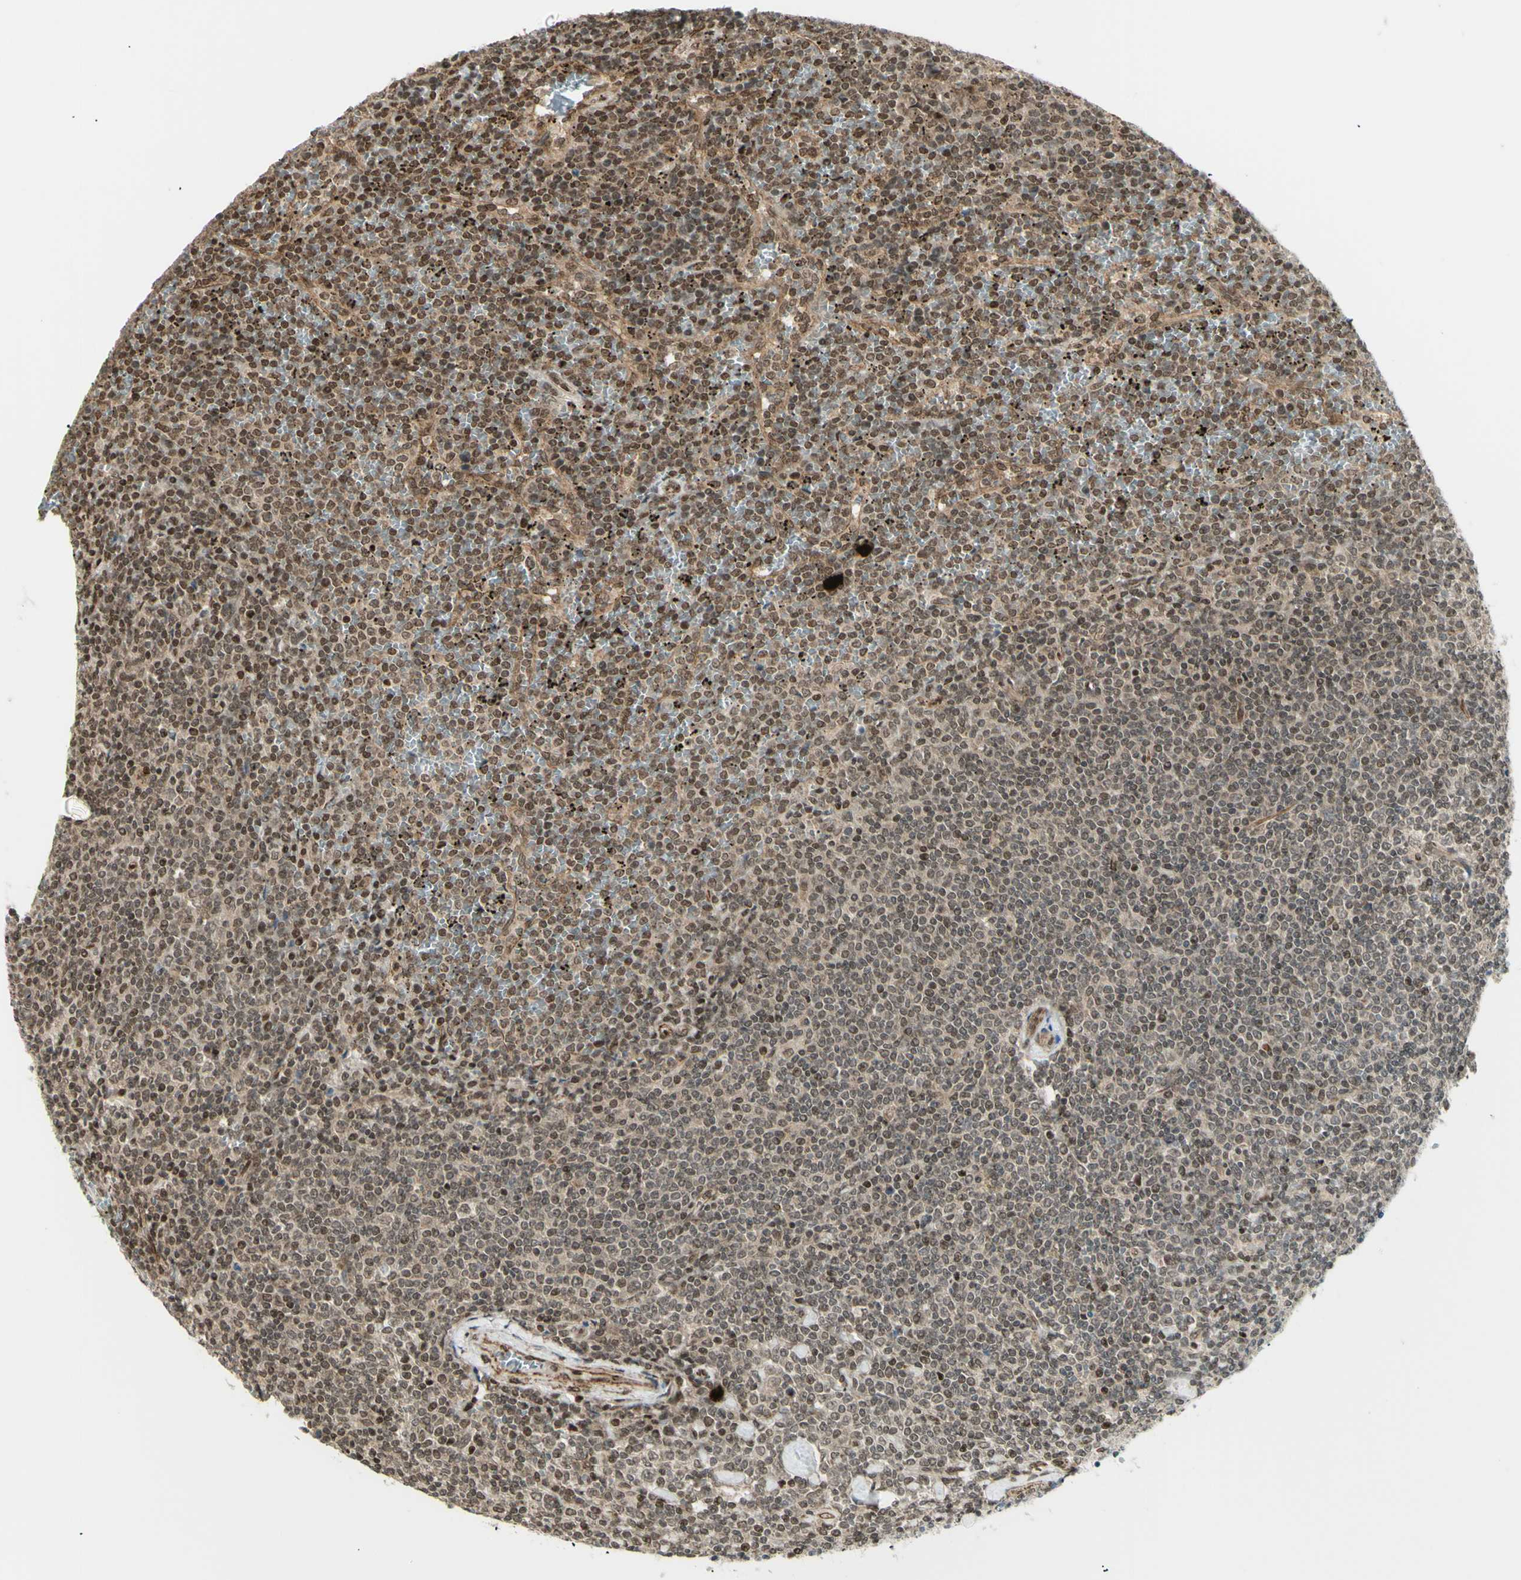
{"staining": {"intensity": "moderate", "quantity": ">75%", "location": "nuclear"}, "tissue": "lymphoma", "cell_type": "Tumor cells", "image_type": "cancer", "snomed": [{"axis": "morphology", "description": "Malignant lymphoma, non-Hodgkin's type, Low grade"}, {"axis": "topography", "description": "Spleen"}], "caption": "Protein staining by immunohistochemistry demonstrates moderate nuclear expression in approximately >75% of tumor cells in lymphoma.", "gene": "ZMYM6", "patient": {"sex": "female", "age": 19}}